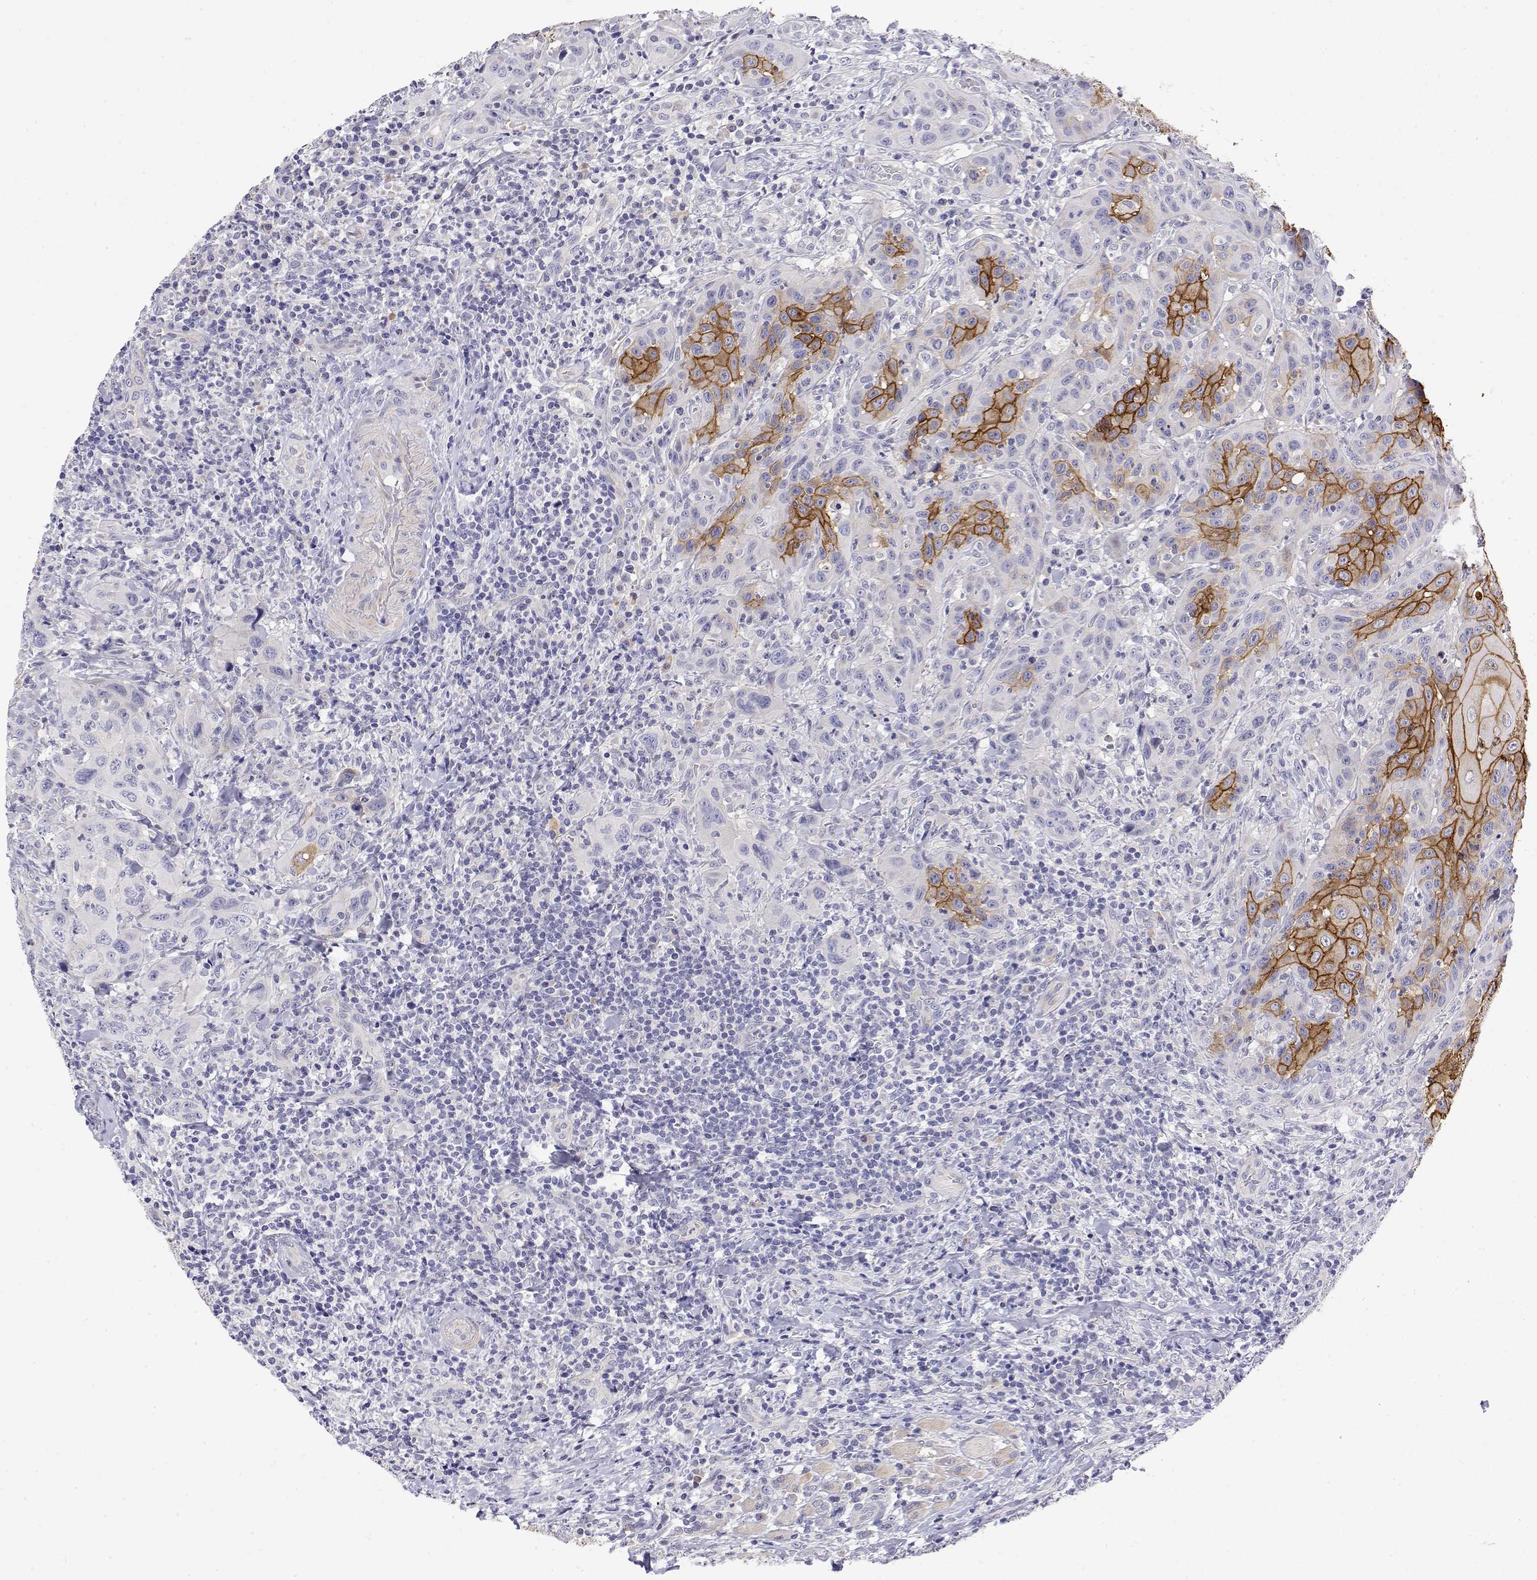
{"staining": {"intensity": "strong", "quantity": ">75%", "location": "cytoplasmic/membranous"}, "tissue": "head and neck cancer", "cell_type": "Tumor cells", "image_type": "cancer", "snomed": [{"axis": "morphology", "description": "Normal tissue, NOS"}, {"axis": "morphology", "description": "Squamous cell carcinoma, NOS"}, {"axis": "topography", "description": "Oral tissue"}, {"axis": "topography", "description": "Tounge, NOS"}, {"axis": "topography", "description": "Head-Neck"}], "caption": "IHC of human head and neck cancer (squamous cell carcinoma) reveals high levels of strong cytoplasmic/membranous staining in approximately >75% of tumor cells. (DAB (3,3'-diaminobenzidine) IHC with brightfield microscopy, high magnification).", "gene": "LY6D", "patient": {"sex": "male", "age": 62}}